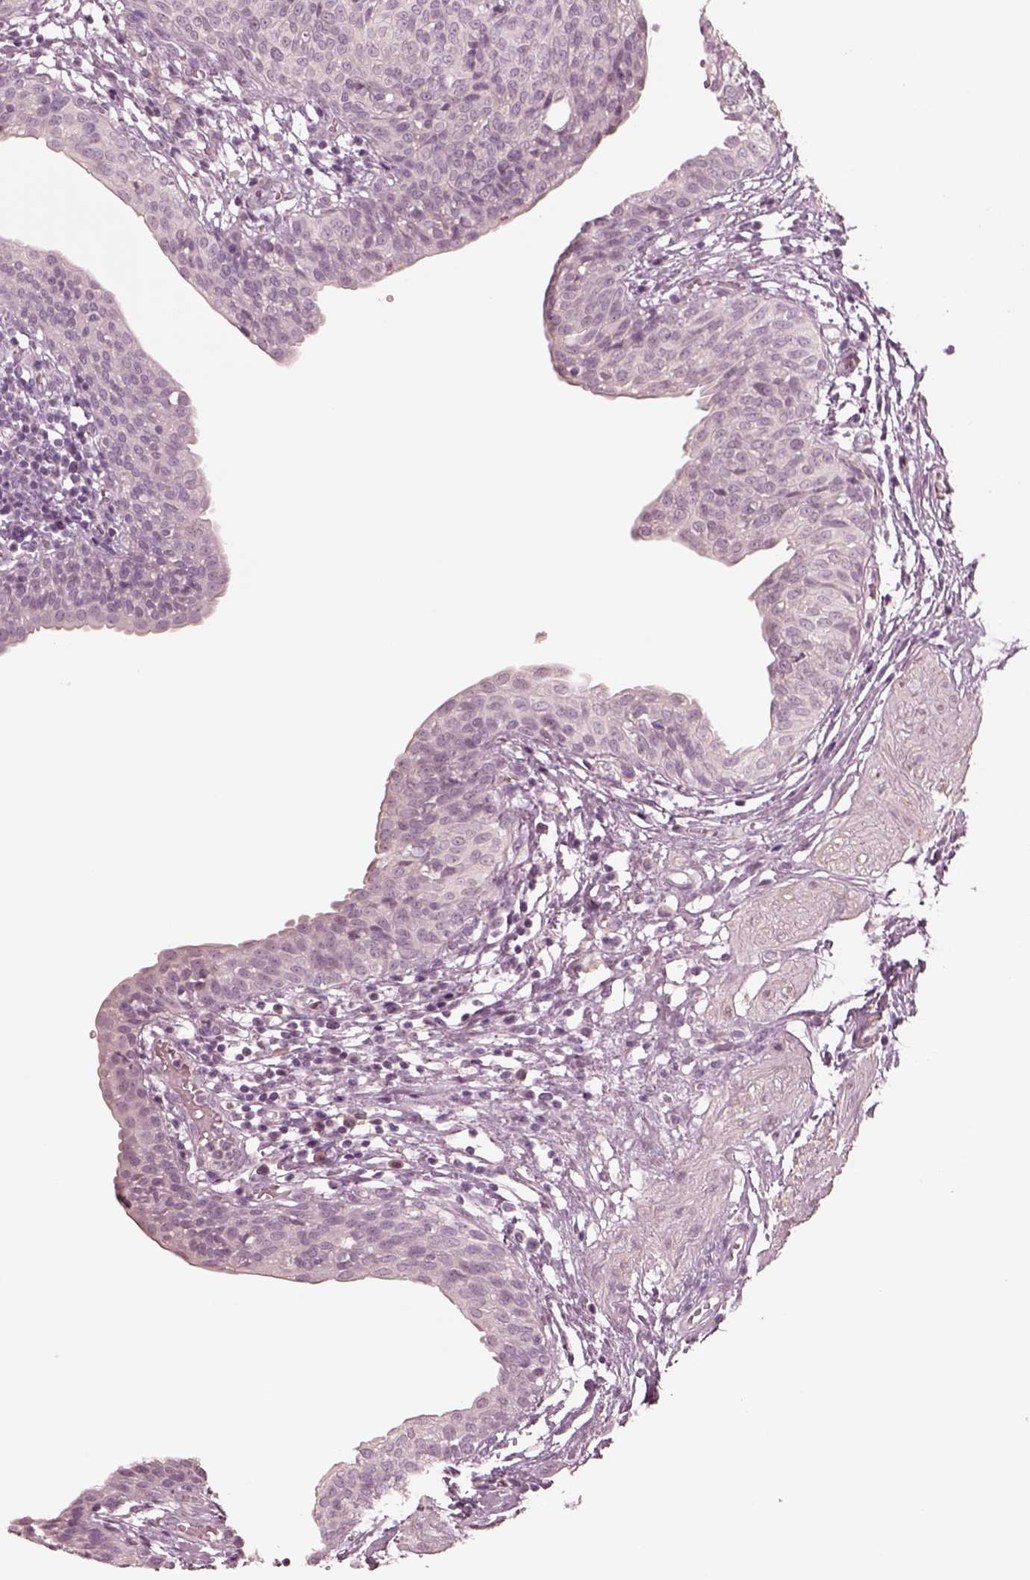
{"staining": {"intensity": "negative", "quantity": "none", "location": "none"}, "tissue": "urinary bladder", "cell_type": "Urothelial cells", "image_type": "normal", "snomed": [{"axis": "morphology", "description": "Normal tissue, NOS"}, {"axis": "topography", "description": "Urinary bladder"}], "caption": "DAB (3,3'-diaminobenzidine) immunohistochemical staining of unremarkable human urinary bladder exhibits no significant staining in urothelial cells. (DAB immunohistochemistry with hematoxylin counter stain).", "gene": "DNAAF9", "patient": {"sex": "male", "age": 55}}